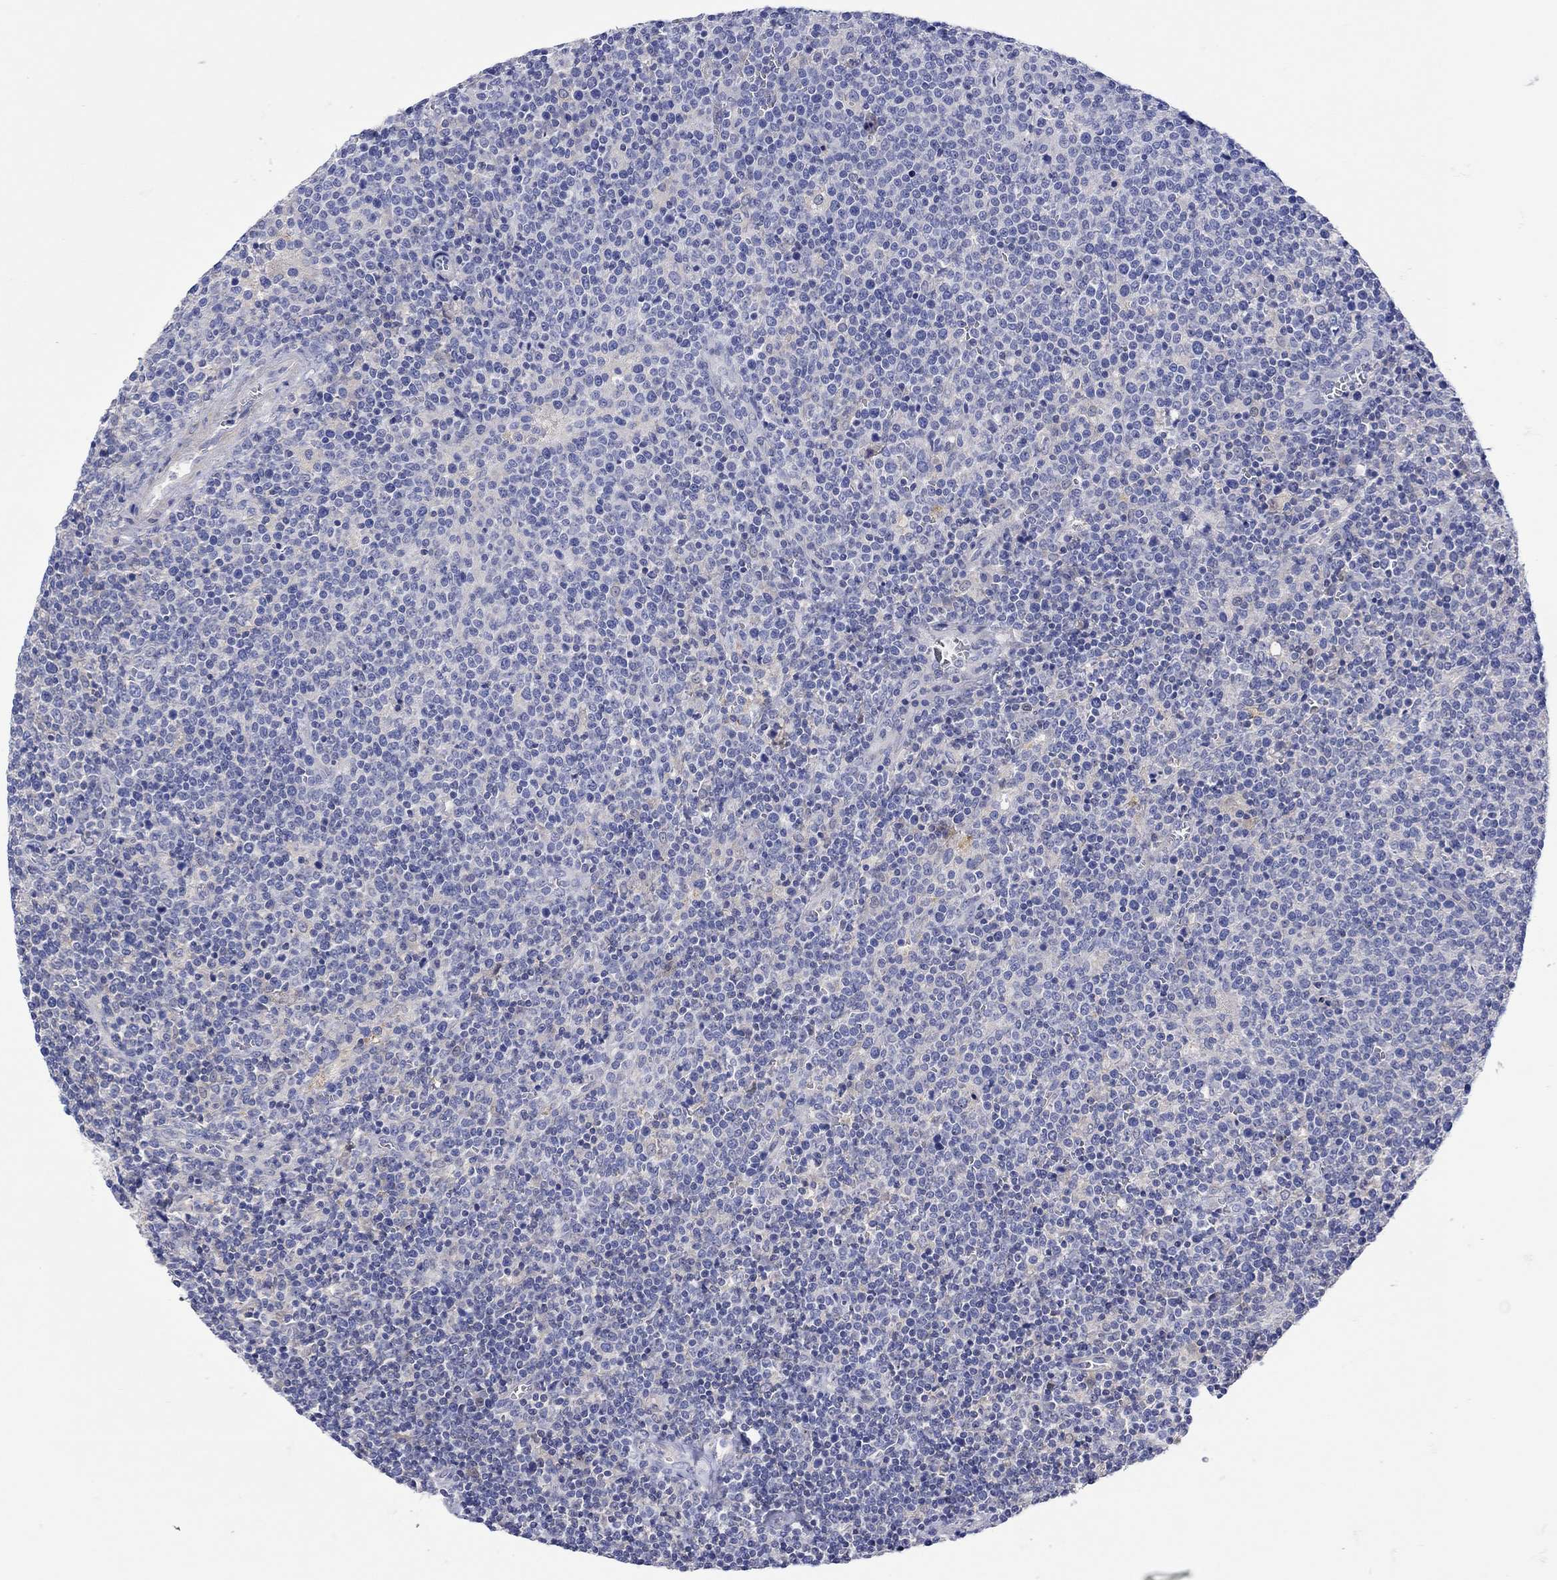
{"staining": {"intensity": "negative", "quantity": "none", "location": "none"}, "tissue": "lymphoma", "cell_type": "Tumor cells", "image_type": "cancer", "snomed": [{"axis": "morphology", "description": "Malignant lymphoma, non-Hodgkin's type, High grade"}, {"axis": "topography", "description": "Lymph node"}], "caption": "High-grade malignant lymphoma, non-Hodgkin's type stained for a protein using immunohistochemistry reveals no positivity tumor cells.", "gene": "MSI1", "patient": {"sex": "male", "age": 61}}